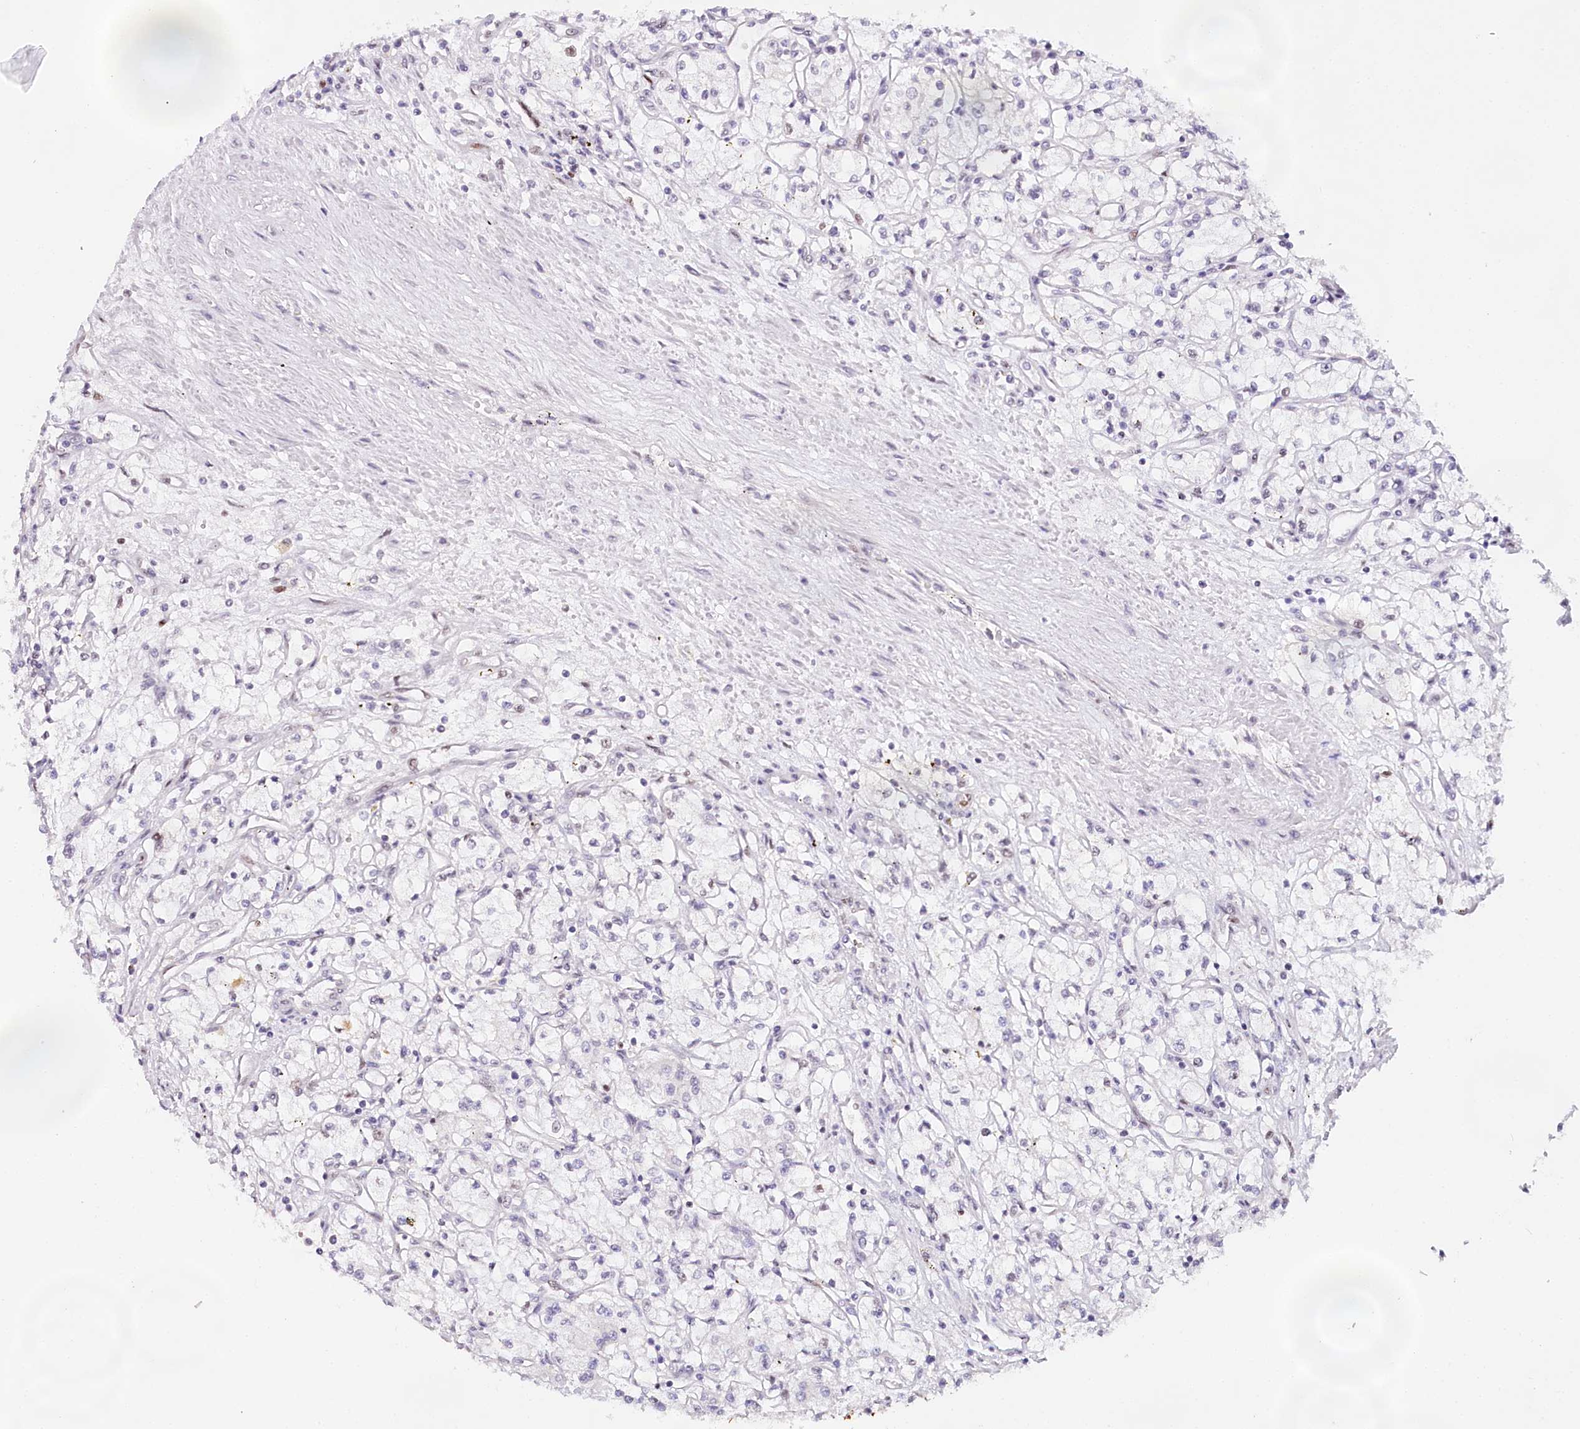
{"staining": {"intensity": "weak", "quantity": "<25%", "location": "nuclear"}, "tissue": "renal cancer", "cell_type": "Tumor cells", "image_type": "cancer", "snomed": [{"axis": "morphology", "description": "Adenocarcinoma, NOS"}, {"axis": "topography", "description": "Kidney"}], "caption": "Renal cancer stained for a protein using IHC reveals no expression tumor cells.", "gene": "TP53", "patient": {"sex": "male", "age": 59}}